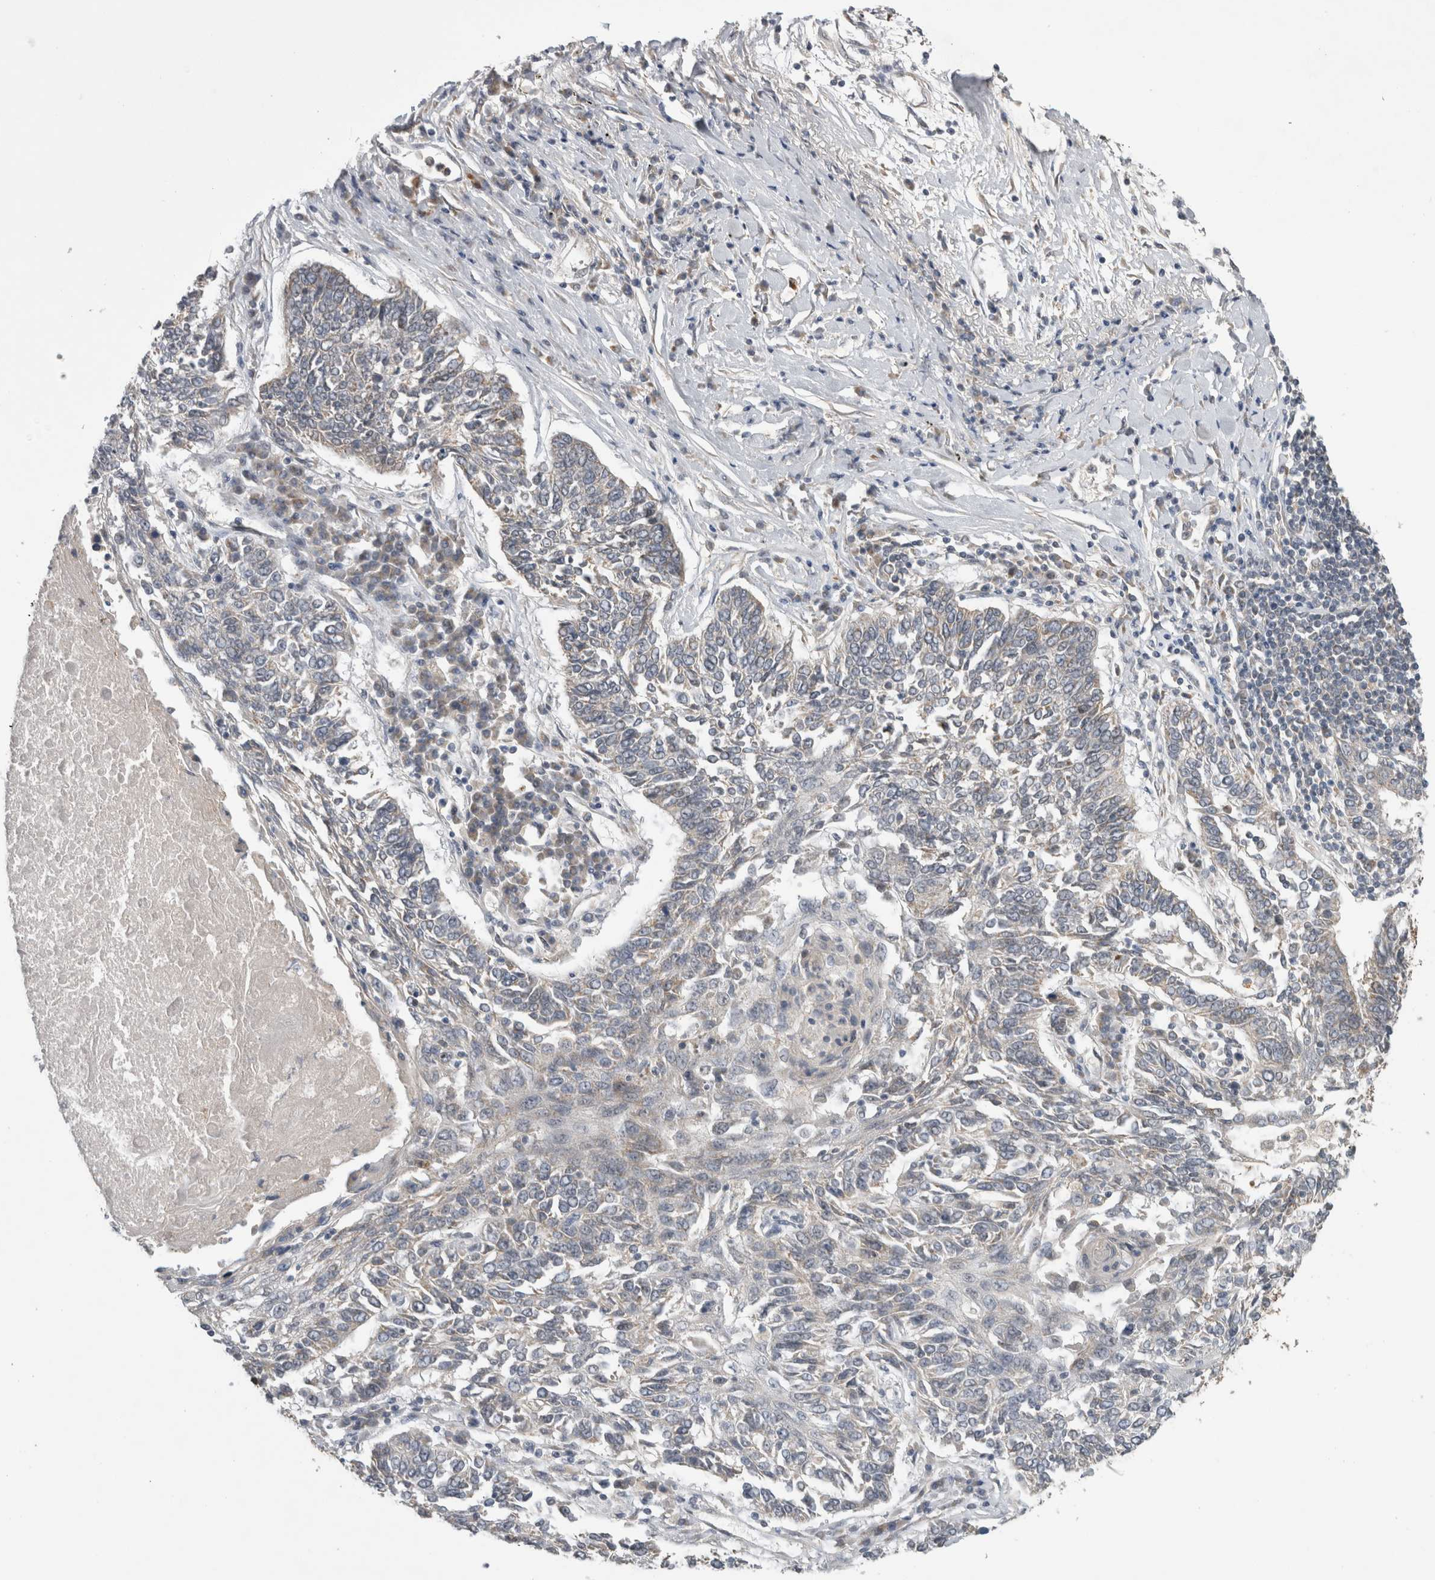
{"staining": {"intensity": "negative", "quantity": "none", "location": "none"}, "tissue": "lung cancer", "cell_type": "Tumor cells", "image_type": "cancer", "snomed": [{"axis": "morphology", "description": "Normal tissue, NOS"}, {"axis": "morphology", "description": "Squamous cell carcinoma, NOS"}, {"axis": "topography", "description": "Cartilage tissue"}, {"axis": "topography", "description": "Bronchus"}, {"axis": "topography", "description": "Lung"}], "caption": "Tumor cells are negative for protein expression in human squamous cell carcinoma (lung).", "gene": "KCNIP1", "patient": {"sex": "female", "age": 49}}